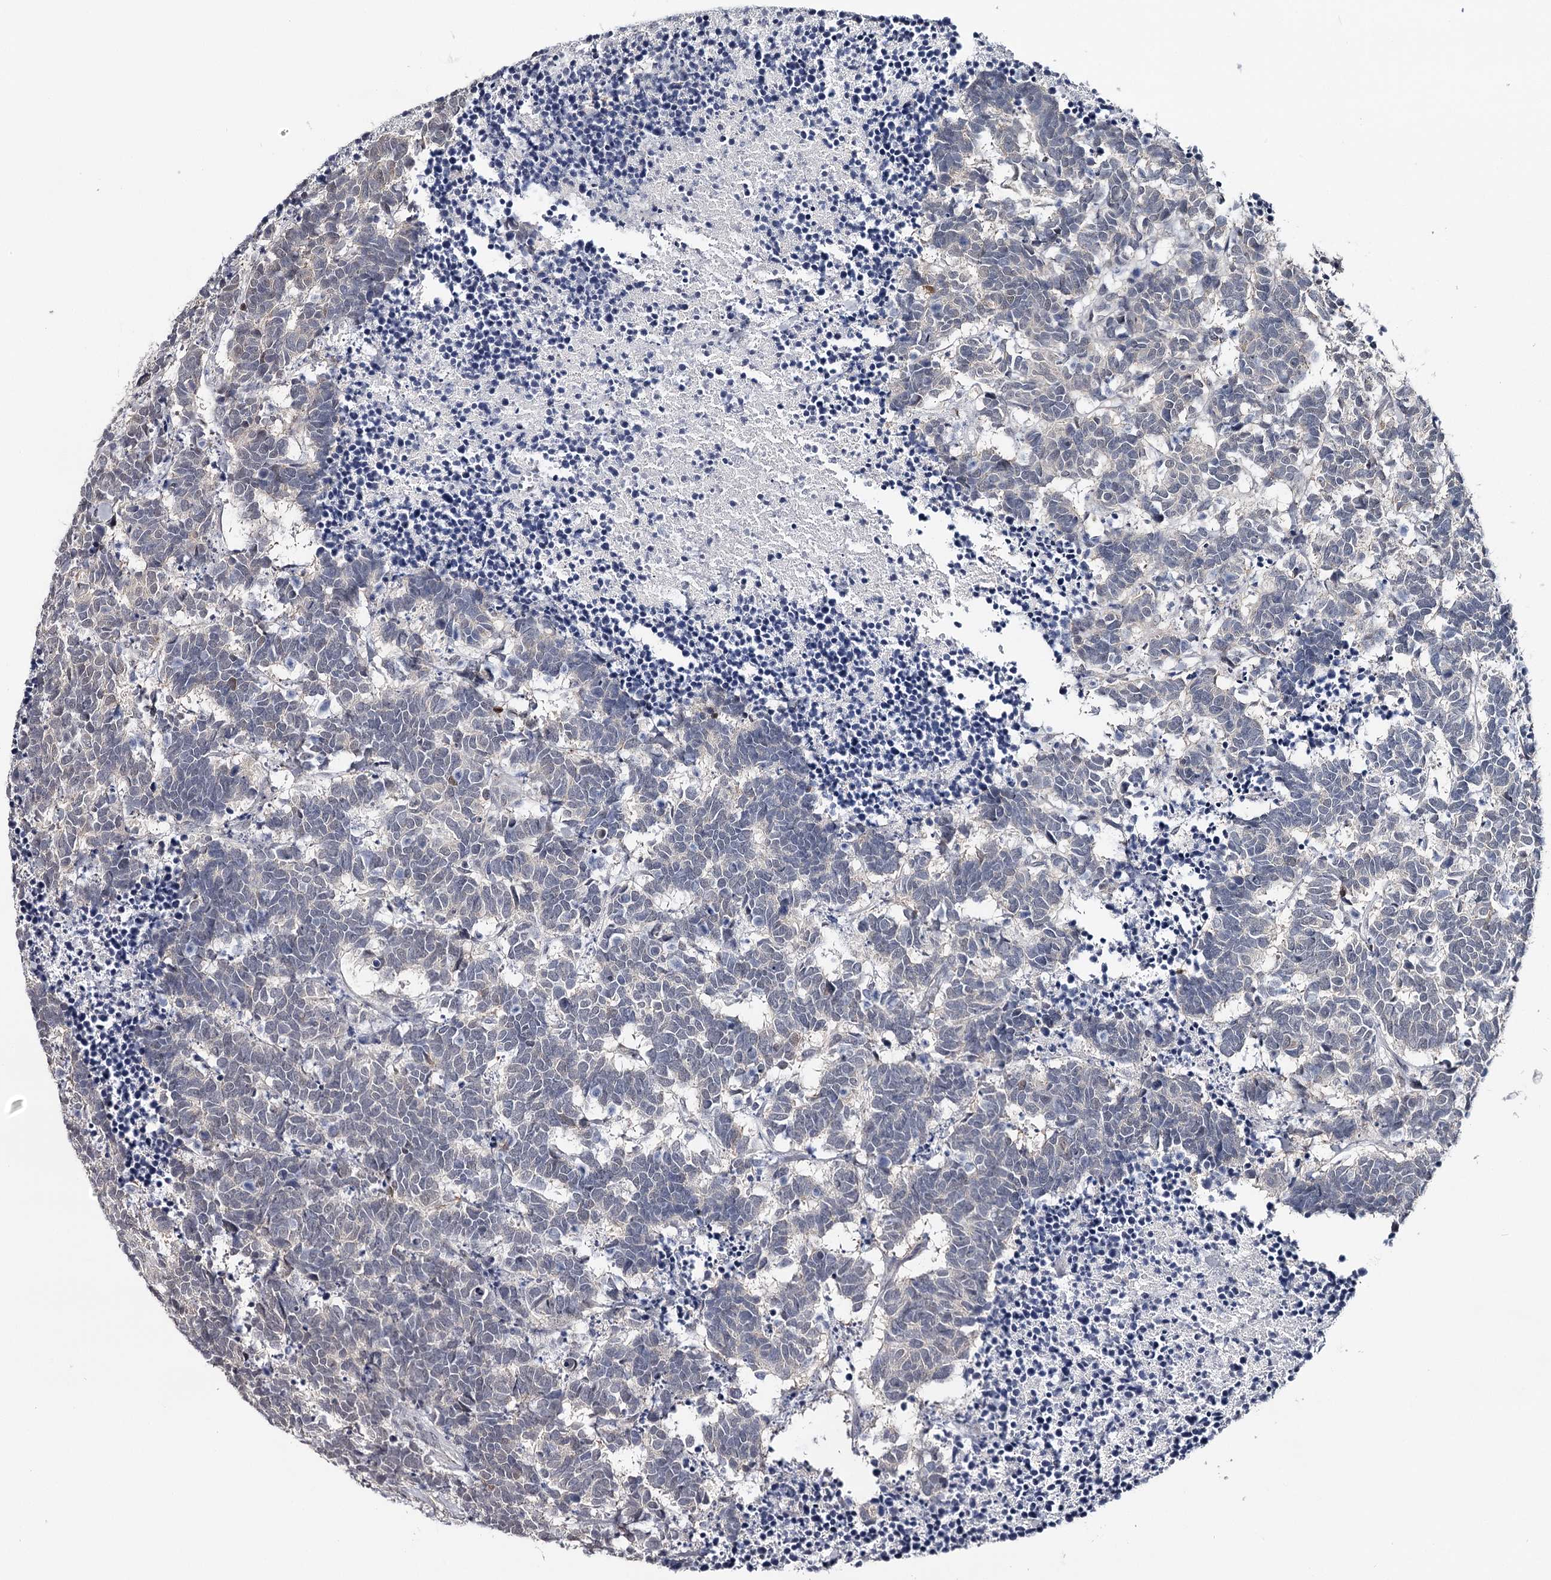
{"staining": {"intensity": "negative", "quantity": "none", "location": "none"}, "tissue": "carcinoid", "cell_type": "Tumor cells", "image_type": "cancer", "snomed": [{"axis": "morphology", "description": "Carcinoma, NOS"}, {"axis": "morphology", "description": "Carcinoid, malignant, NOS"}, {"axis": "topography", "description": "Urinary bladder"}], "caption": "This is a photomicrograph of immunohistochemistry (IHC) staining of carcinoma, which shows no expression in tumor cells. (DAB (3,3'-diaminobenzidine) IHC, high magnification).", "gene": "GTSF1", "patient": {"sex": "male", "age": 57}}